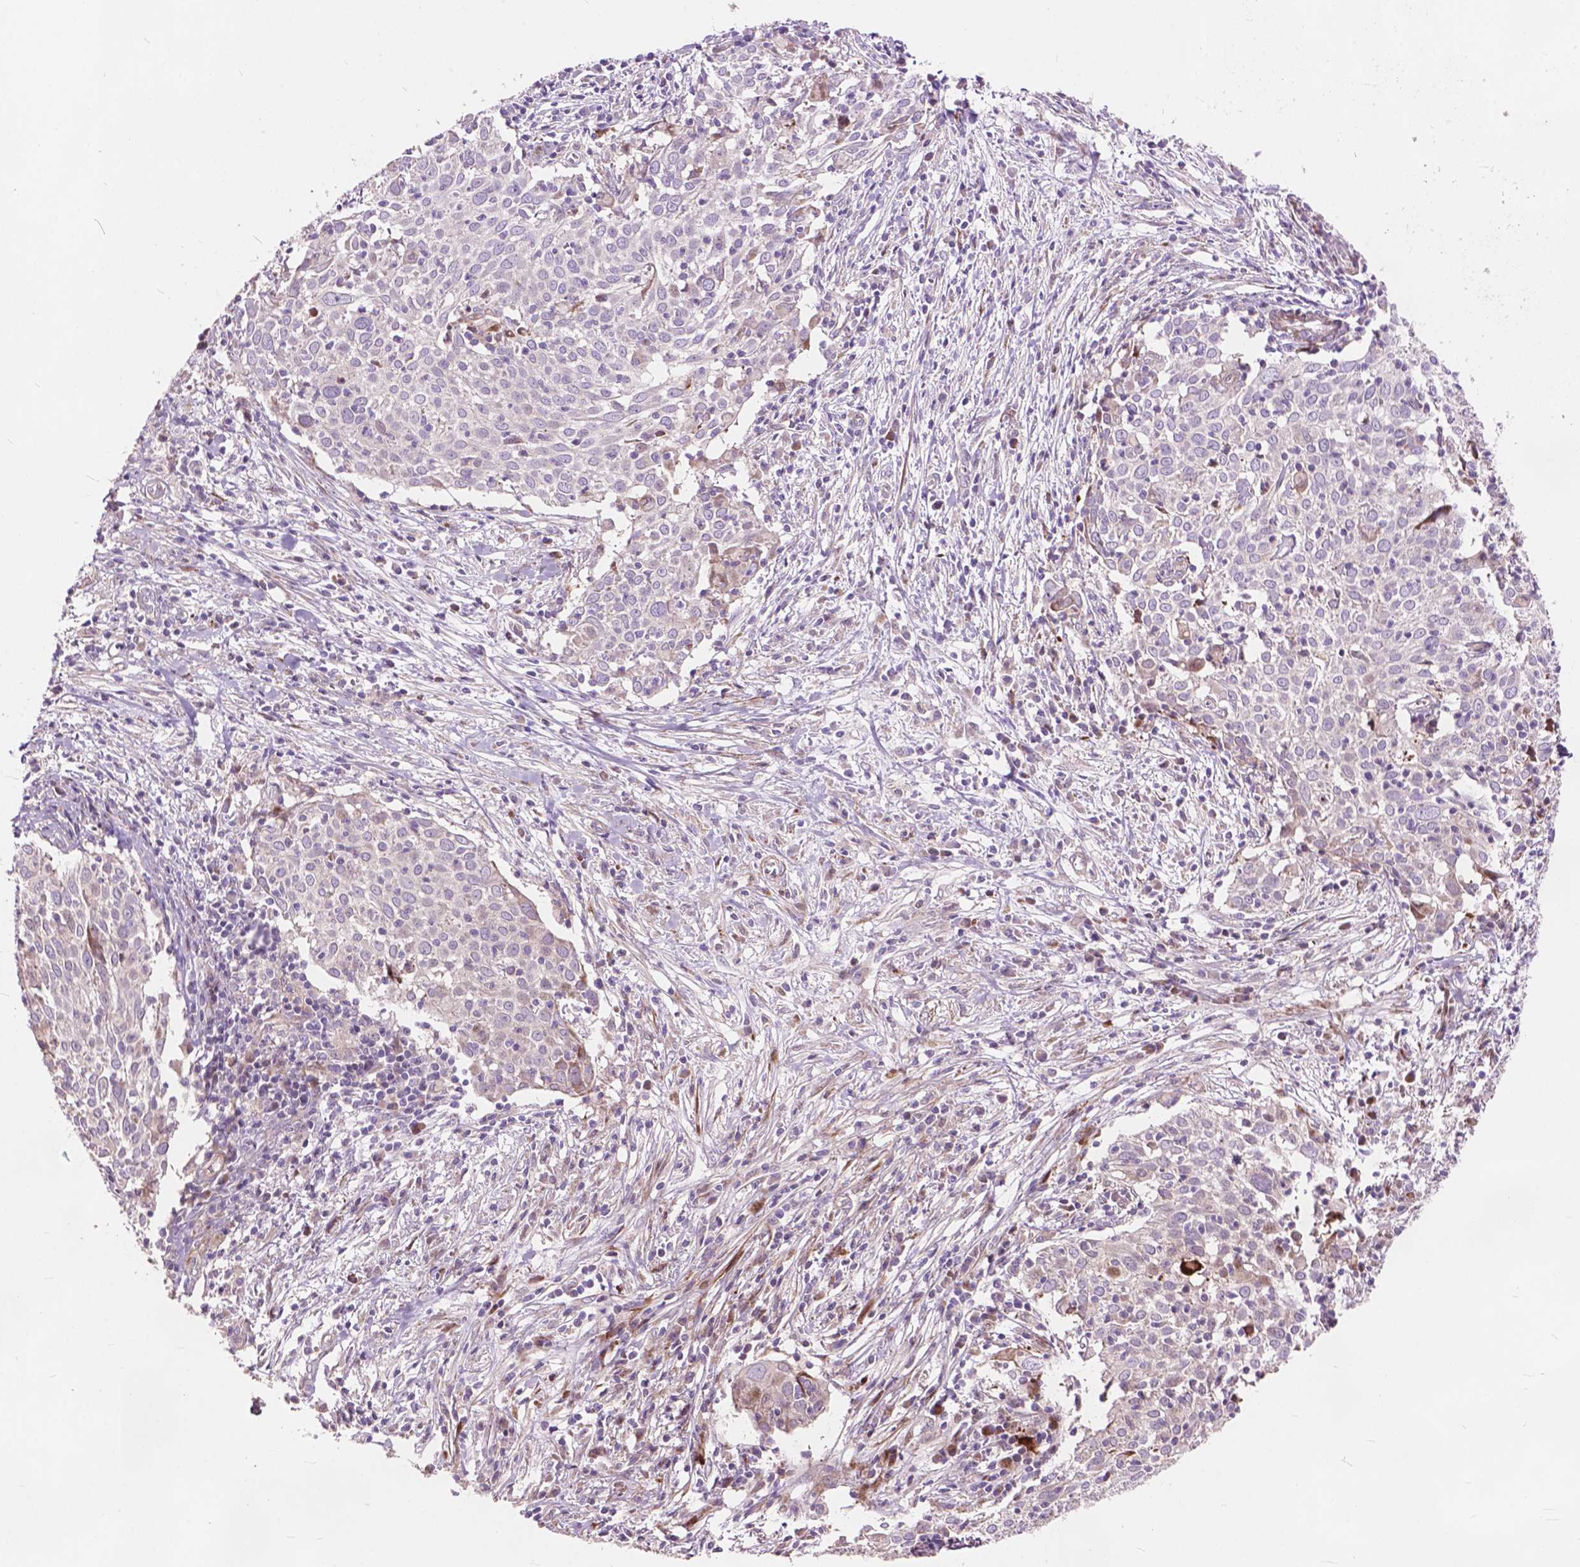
{"staining": {"intensity": "negative", "quantity": "none", "location": "none"}, "tissue": "cervical cancer", "cell_type": "Tumor cells", "image_type": "cancer", "snomed": [{"axis": "morphology", "description": "Squamous cell carcinoma, NOS"}, {"axis": "topography", "description": "Cervix"}], "caption": "Protein analysis of cervical cancer displays no significant expression in tumor cells.", "gene": "MORN1", "patient": {"sex": "female", "age": 39}}